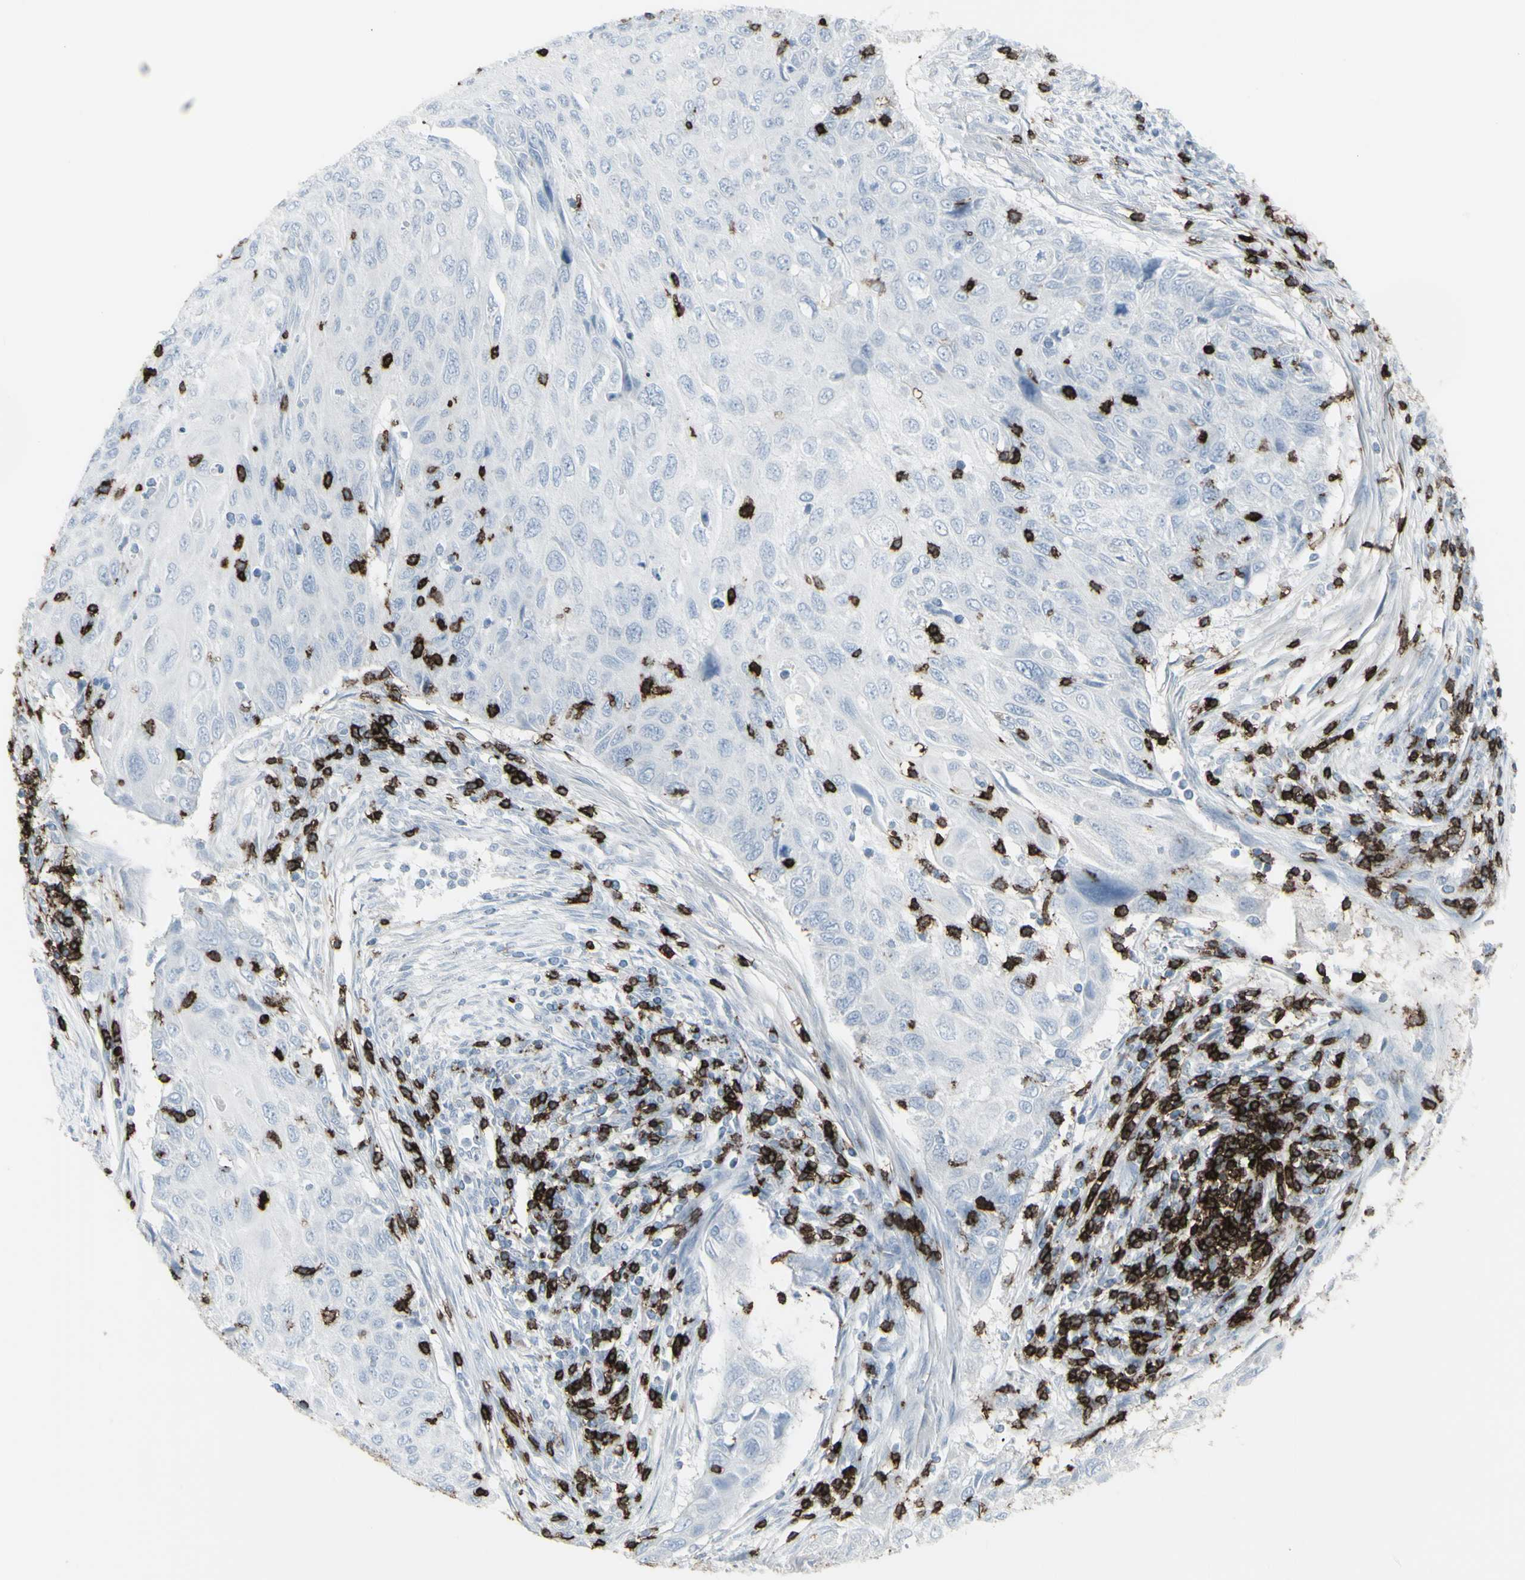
{"staining": {"intensity": "negative", "quantity": "none", "location": "none"}, "tissue": "cervical cancer", "cell_type": "Tumor cells", "image_type": "cancer", "snomed": [{"axis": "morphology", "description": "Squamous cell carcinoma, NOS"}, {"axis": "topography", "description": "Cervix"}], "caption": "This is a histopathology image of immunohistochemistry (IHC) staining of cervical squamous cell carcinoma, which shows no expression in tumor cells. (DAB (3,3'-diaminobenzidine) immunohistochemistry (IHC), high magnification).", "gene": "CD247", "patient": {"sex": "female", "age": 70}}